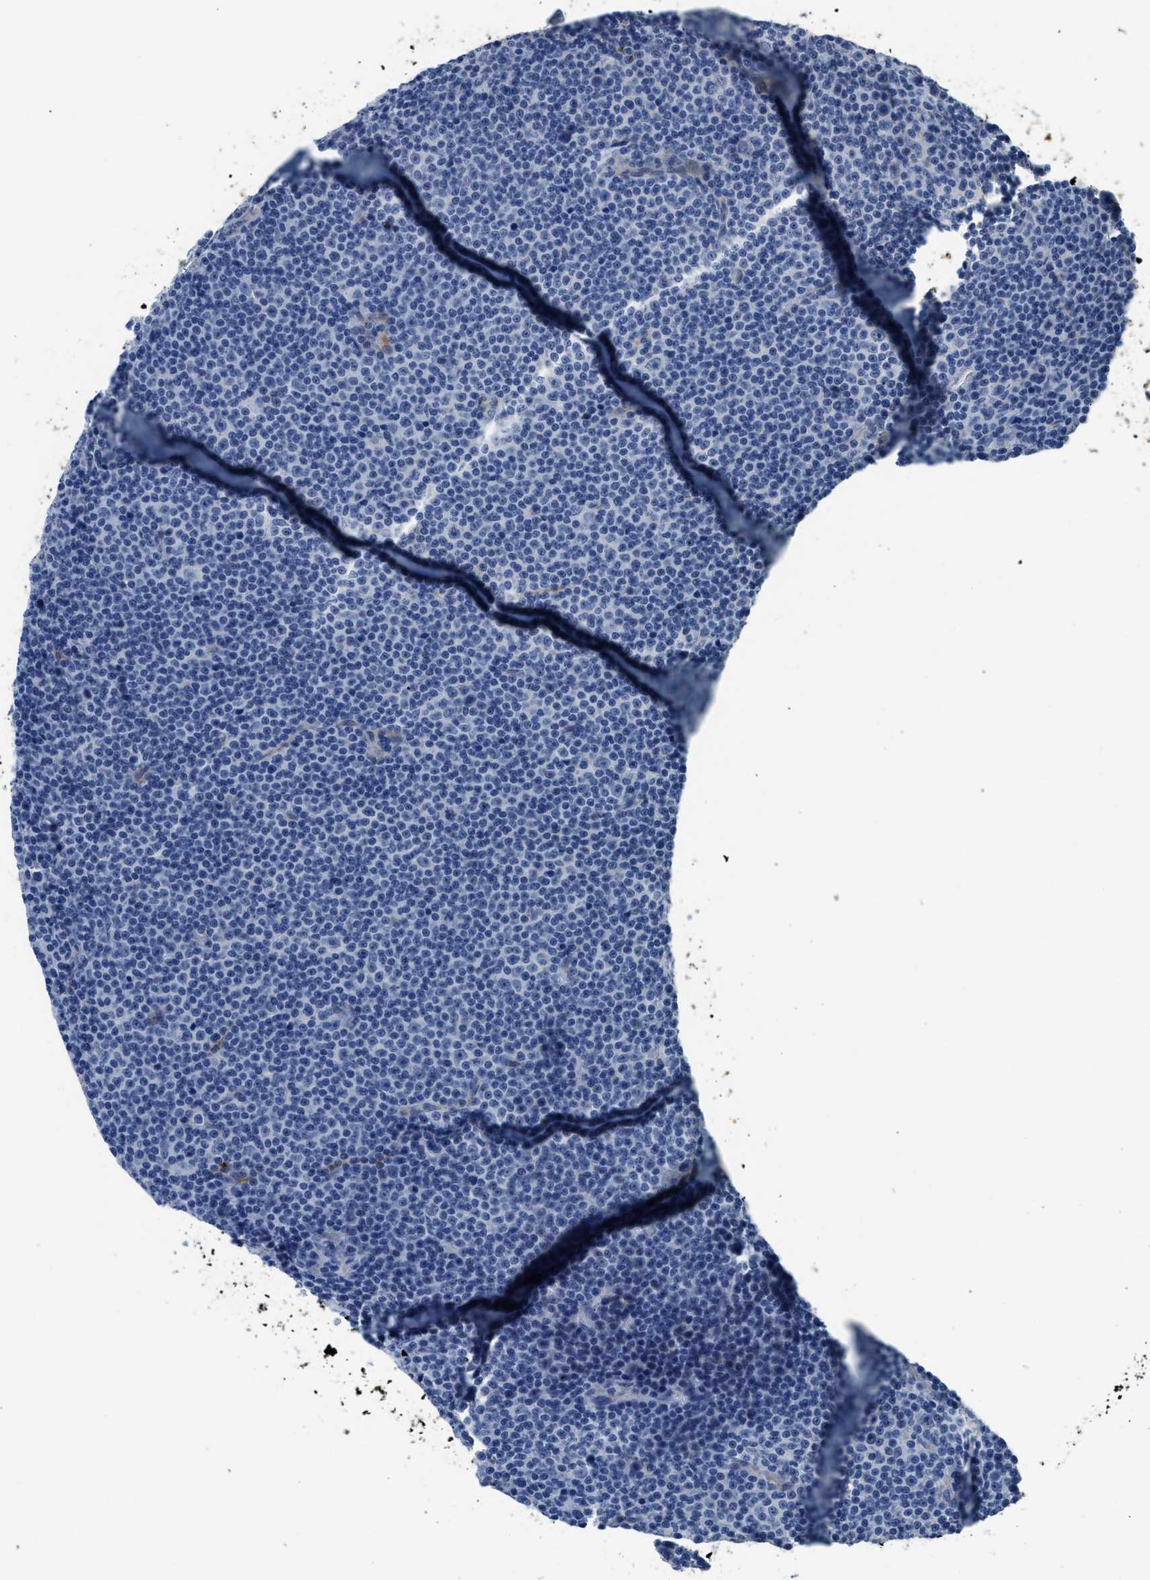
{"staining": {"intensity": "negative", "quantity": "none", "location": "none"}, "tissue": "lymphoma", "cell_type": "Tumor cells", "image_type": "cancer", "snomed": [{"axis": "morphology", "description": "Malignant lymphoma, non-Hodgkin's type, Low grade"}, {"axis": "topography", "description": "Lymph node"}], "caption": "Tumor cells show no significant protein positivity in low-grade malignant lymphoma, non-Hodgkin's type.", "gene": "ZSWIM5", "patient": {"sex": "female", "age": 67}}